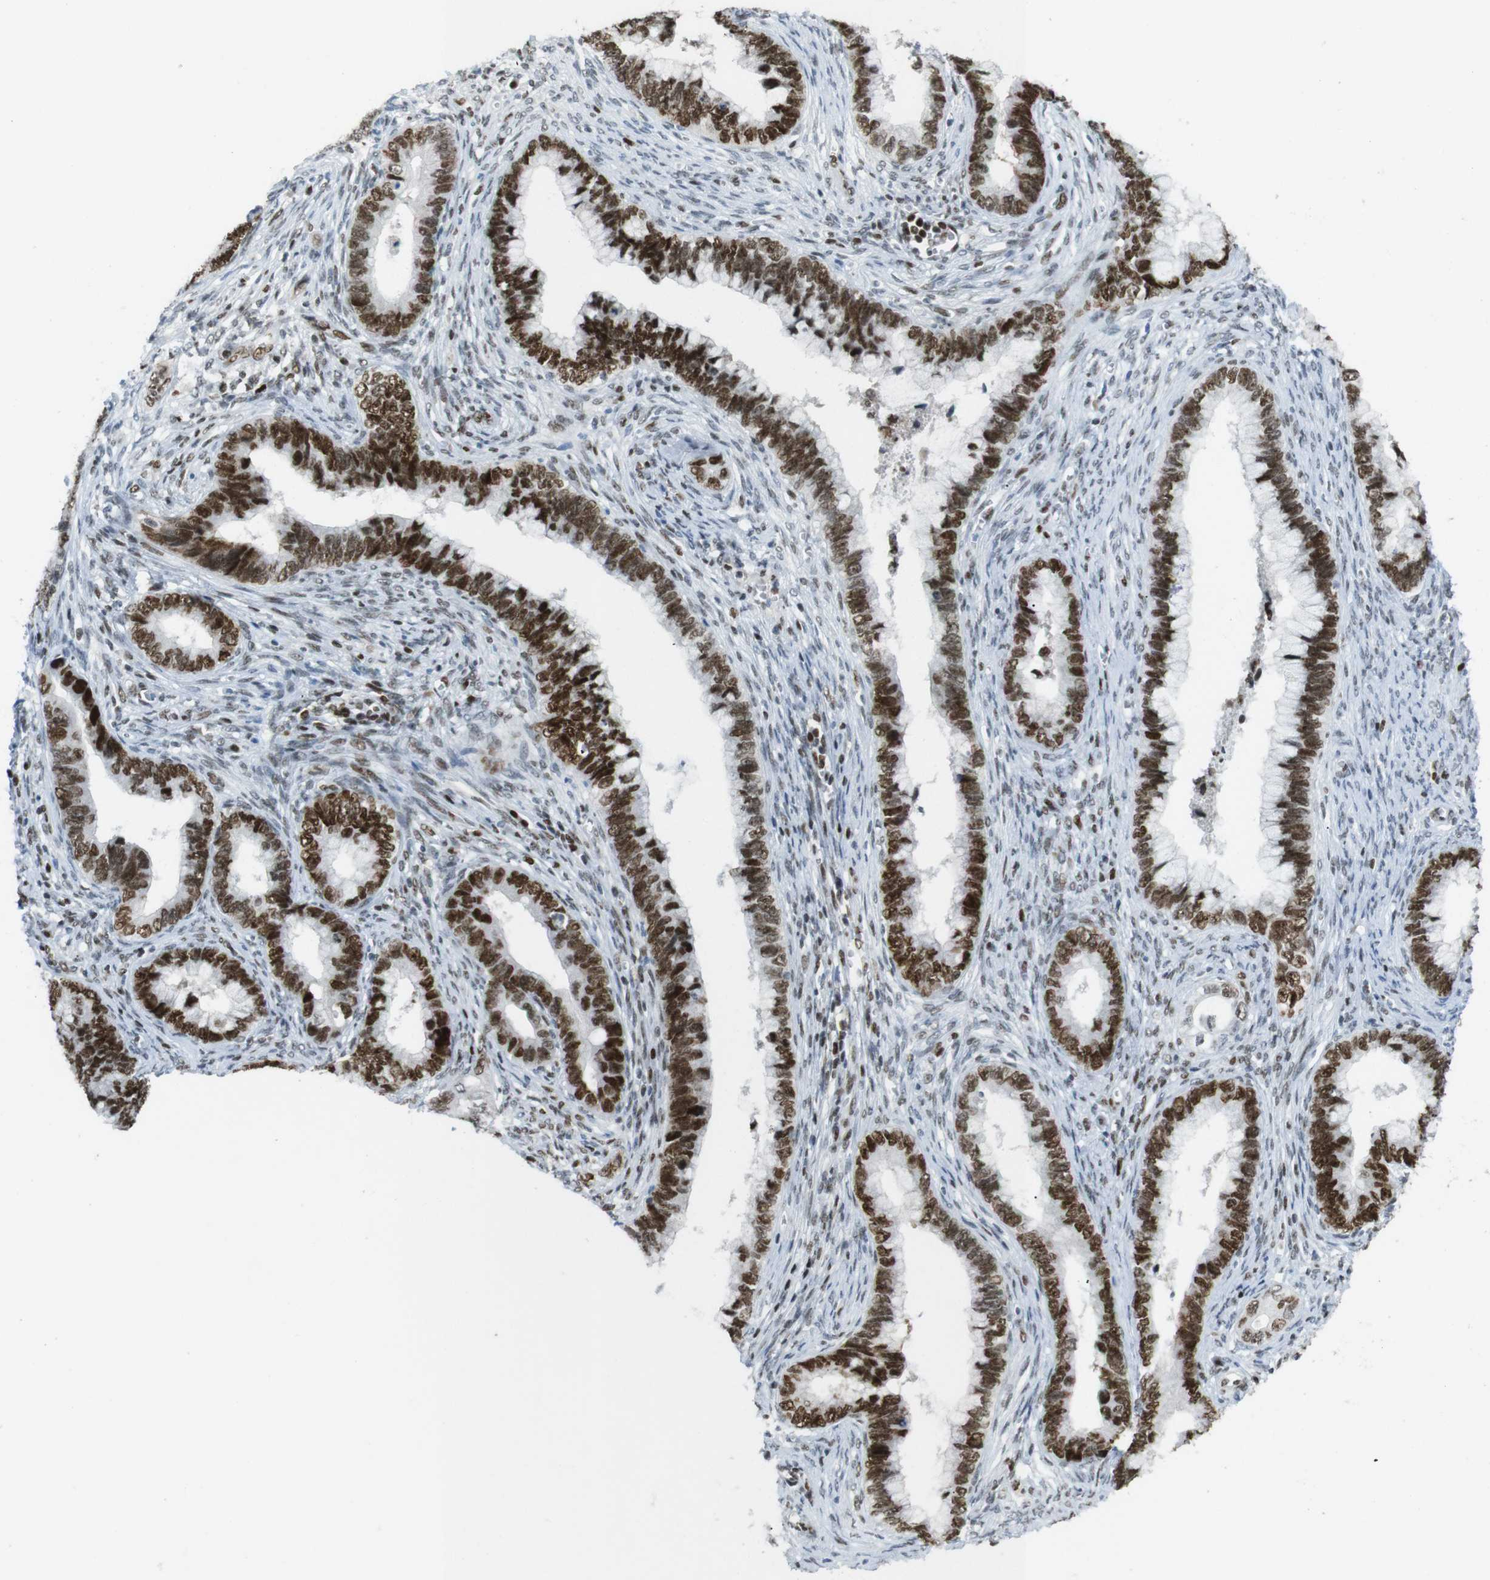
{"staining": {"intensity": "strong", "quantity": ">75%", "location": "nuclear"}, "tissue": "cervical cancer", "cell_type": "Tumor cells", "image_type": "cancer", "snomed": [{"axis": "morphology", "description": "Adenocarcinoma, NOS"}, {"axis": "topography", "description": "Cervix"}], "caption": "Protein expression analysis of human cervical cancer (adenocarcinoma) reveals strong nuclear staining in approximately >75% of tumor cells. (DAB = brown stain, brightfield microscopy at high magnification).", "gene": "RIOX2", "patient": {"sex": "female", "age": 44}}